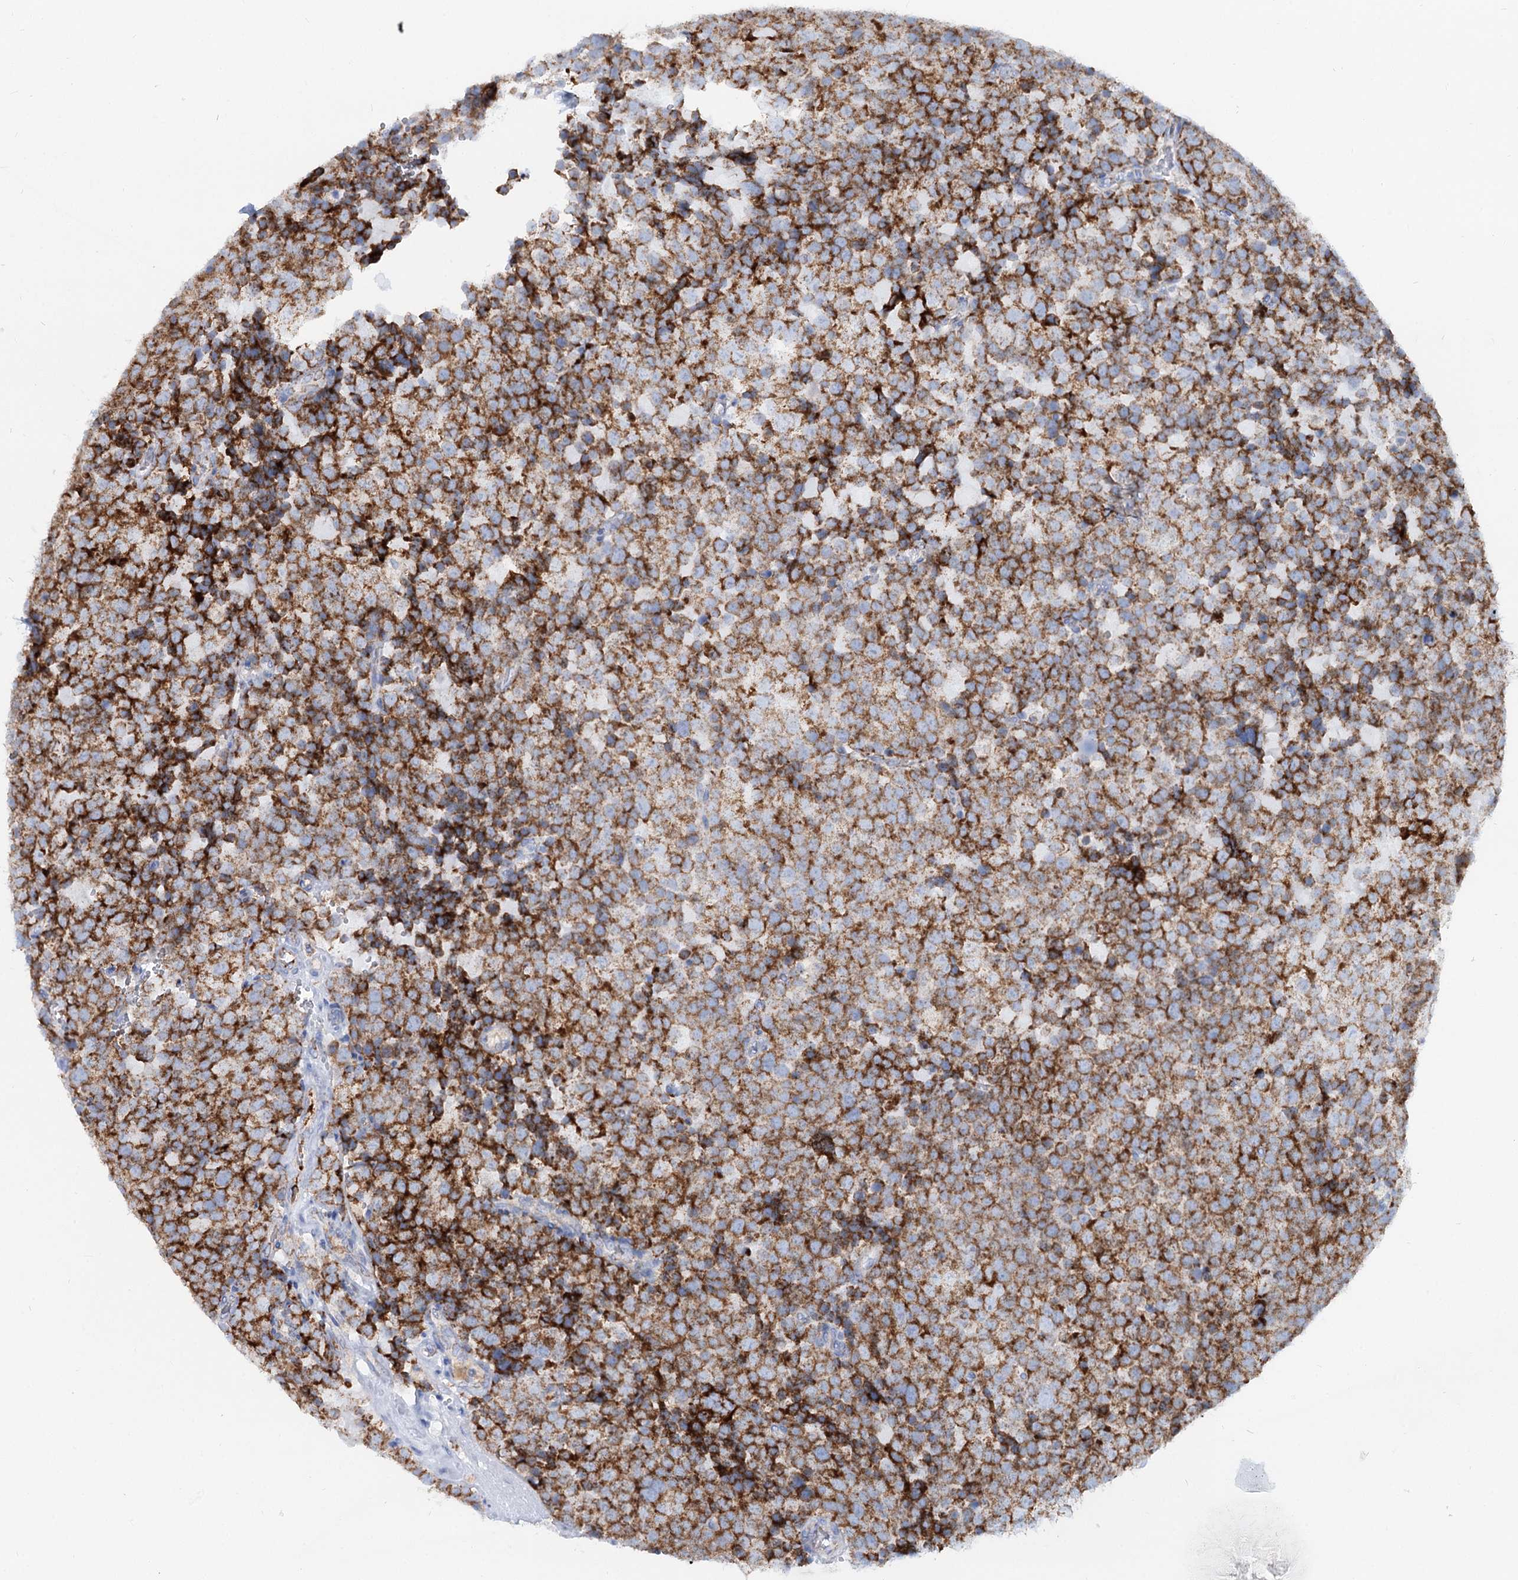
{"staining": {"intensity": "strong", "quantity": ">75%", "location": "cytoplasmic/membranous"}, "tissue": "testis cancer", "cell_type": "Tumor cells", "image_type": "cancer", "snomed": [{"axis": "morphology", "description": "Seminoma, NOS"}, {"axis": "topography", "description": "Testis"}], "caption": "Testis cancer (seminoma) stained with a protein marker reveals strong staining in tumor cells.", "gene": "MCCC2", "patient": {"sex": "male", "age": 71}}